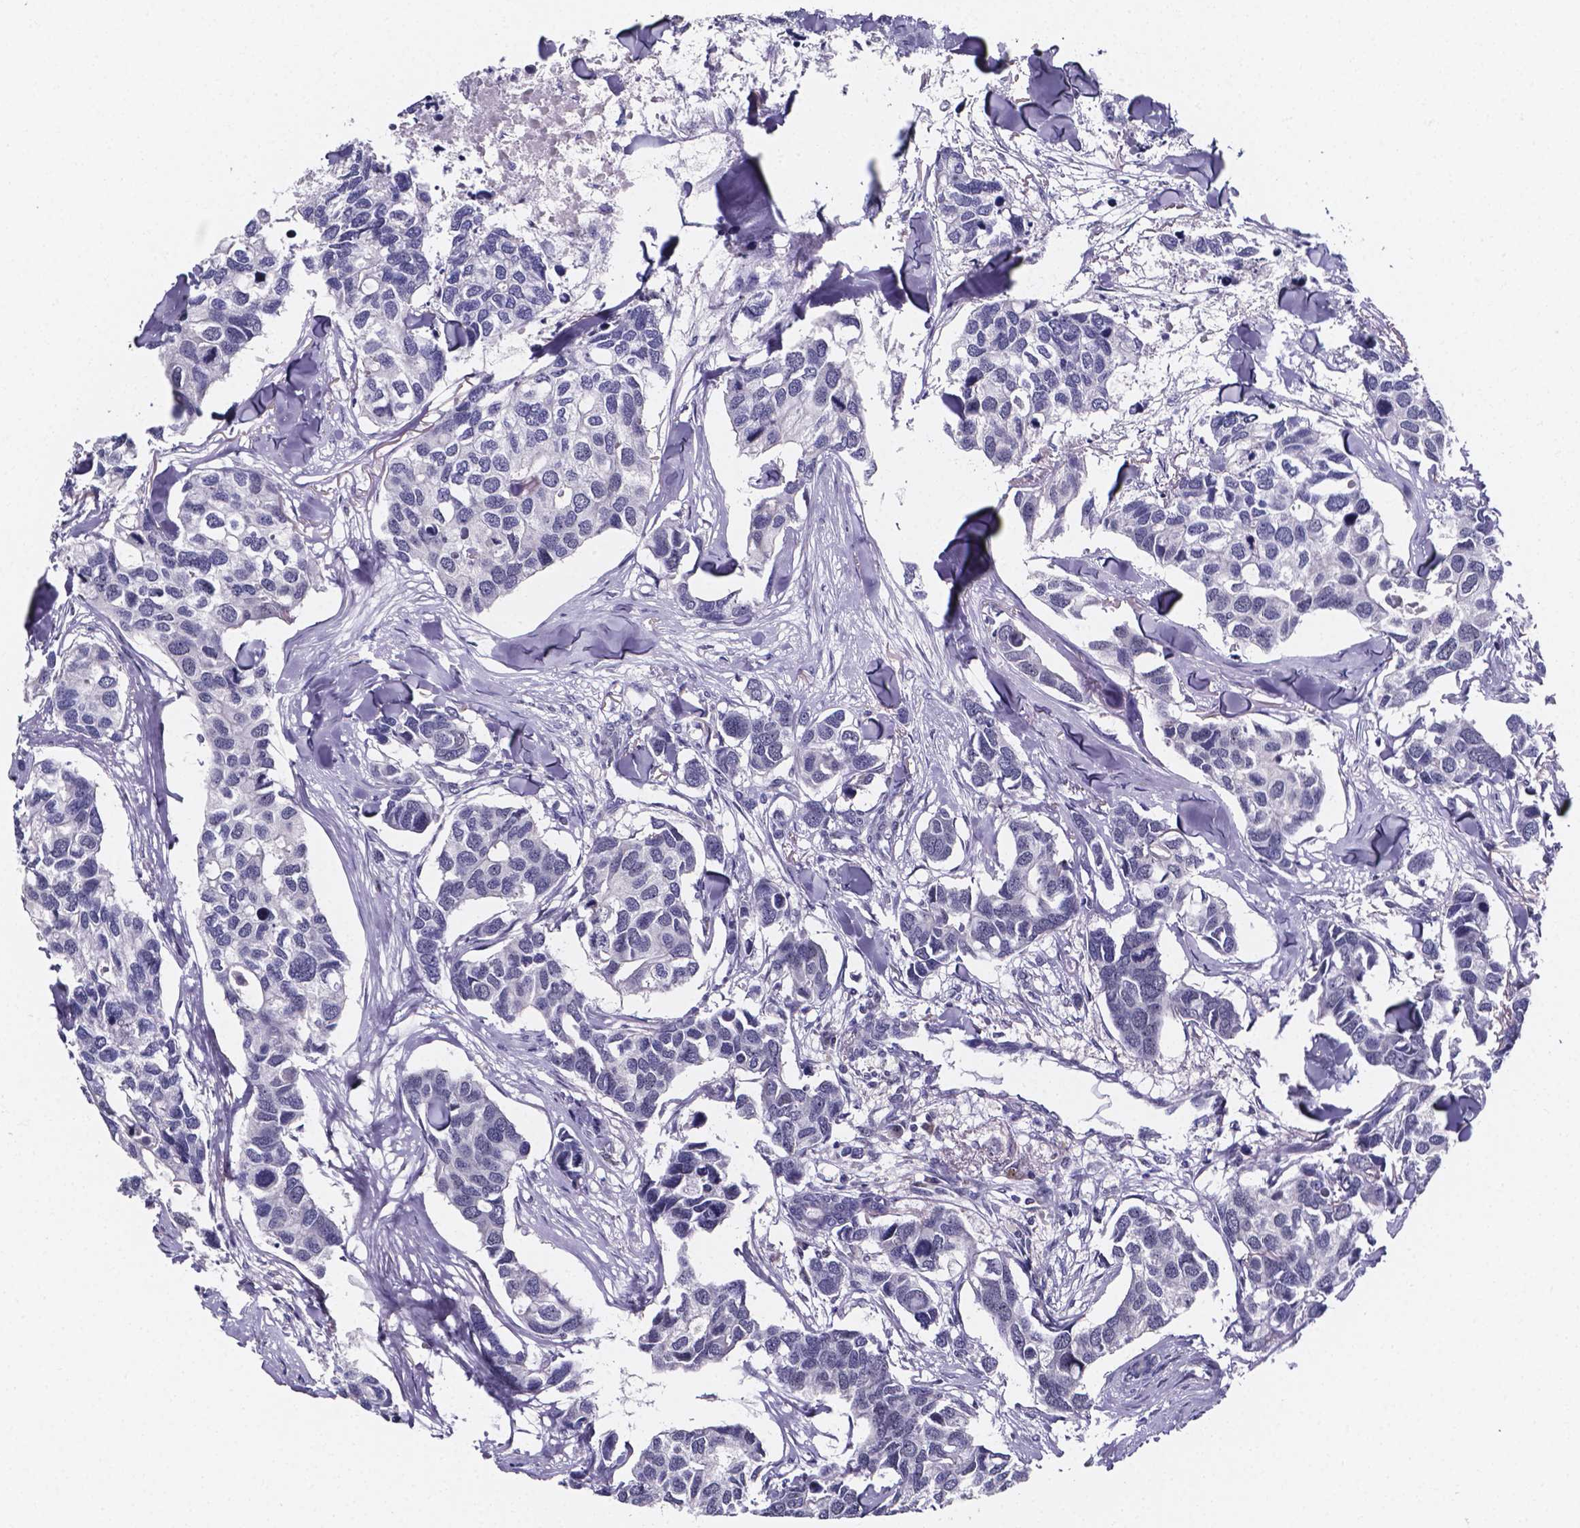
{"staining": {"intensity": "negative", "quantity": "none", "location": "none"}, "tissue": "breast cancer", "cell_type": "Tumor cells", "image_type": "cancer", "snomed": [{"axis": "morphology", "description": "Duct carcinoma"}, {"axis": "topography", "description": "Breast"}], "caption": "High magnification brightfield microscopy of breast intraductal carcinoma stained with DAB (3,3'-diaminobenzidine) (brown) and counterstained with hematoxylin (blue): tumor cells show no significant expression.", "gene": "IZUMO1", "patient": {"sex": "female", "age": 83}}